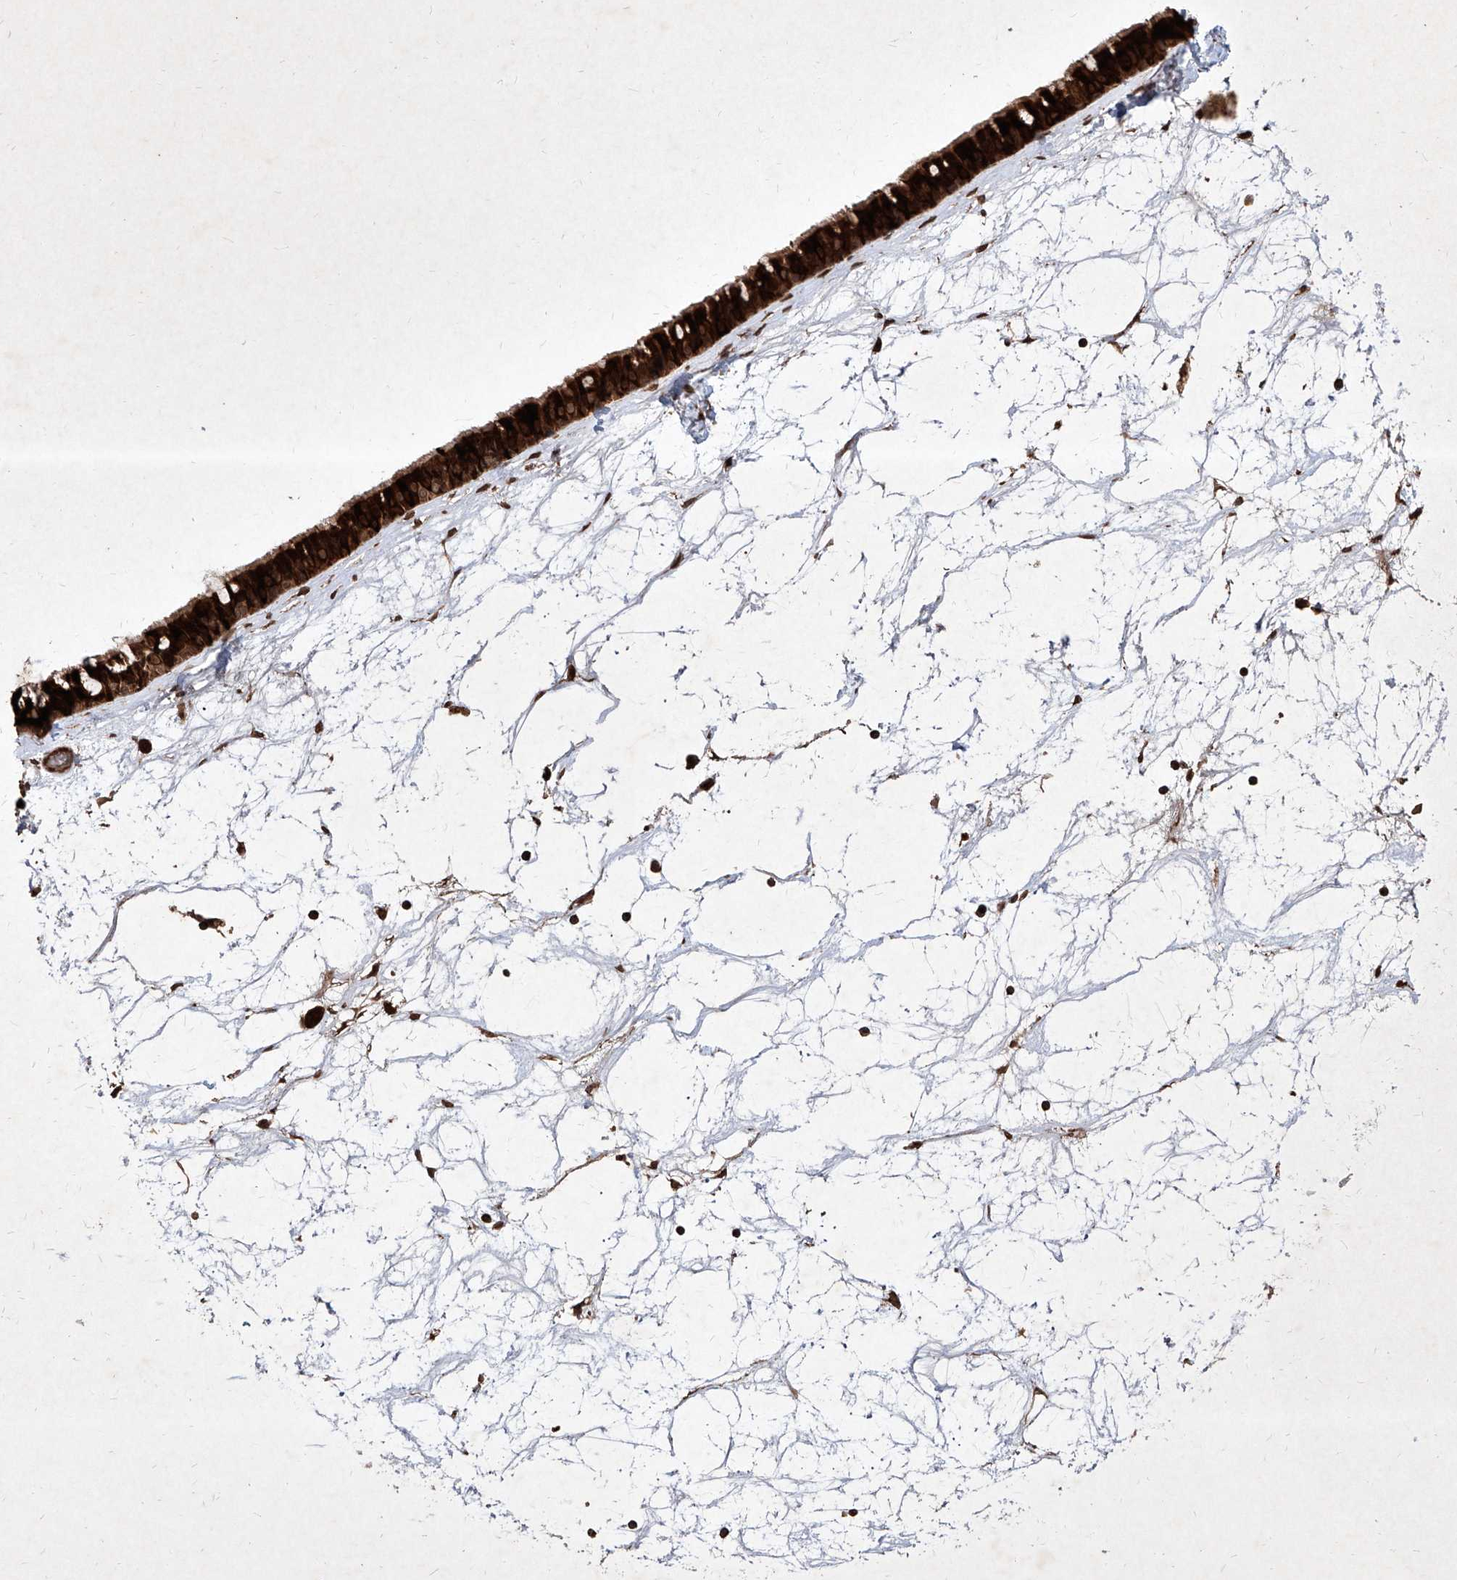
{"staining": {"intensity": "strong", "quantity": ">75%", "location": "cytoplasmic/membranous,nuclear"}, "tissue": "nasopharynx", "cell_type": "Respiratory epithelial cells", "image_type": "normal", "snomed": [{"axis": "morphology", "description": "Normal tissue, NOS"}, {"axis": "topography", "description": "Nasopharynx"}], "caption": "DAB (3,3'-diaminobenzidine) immunohistochemical staining of normal nasopharynx exhibits strong cytoplasmic/membranous,nuclear protein staining in about >75% of respiratory epithelial cells. Using DAB (brown) and hematoxylin (blue) stains, captured at high magnification using brightfield microscopy.", "gene": "MAGED2", "patient": {"sex": "male", "age": 64}}